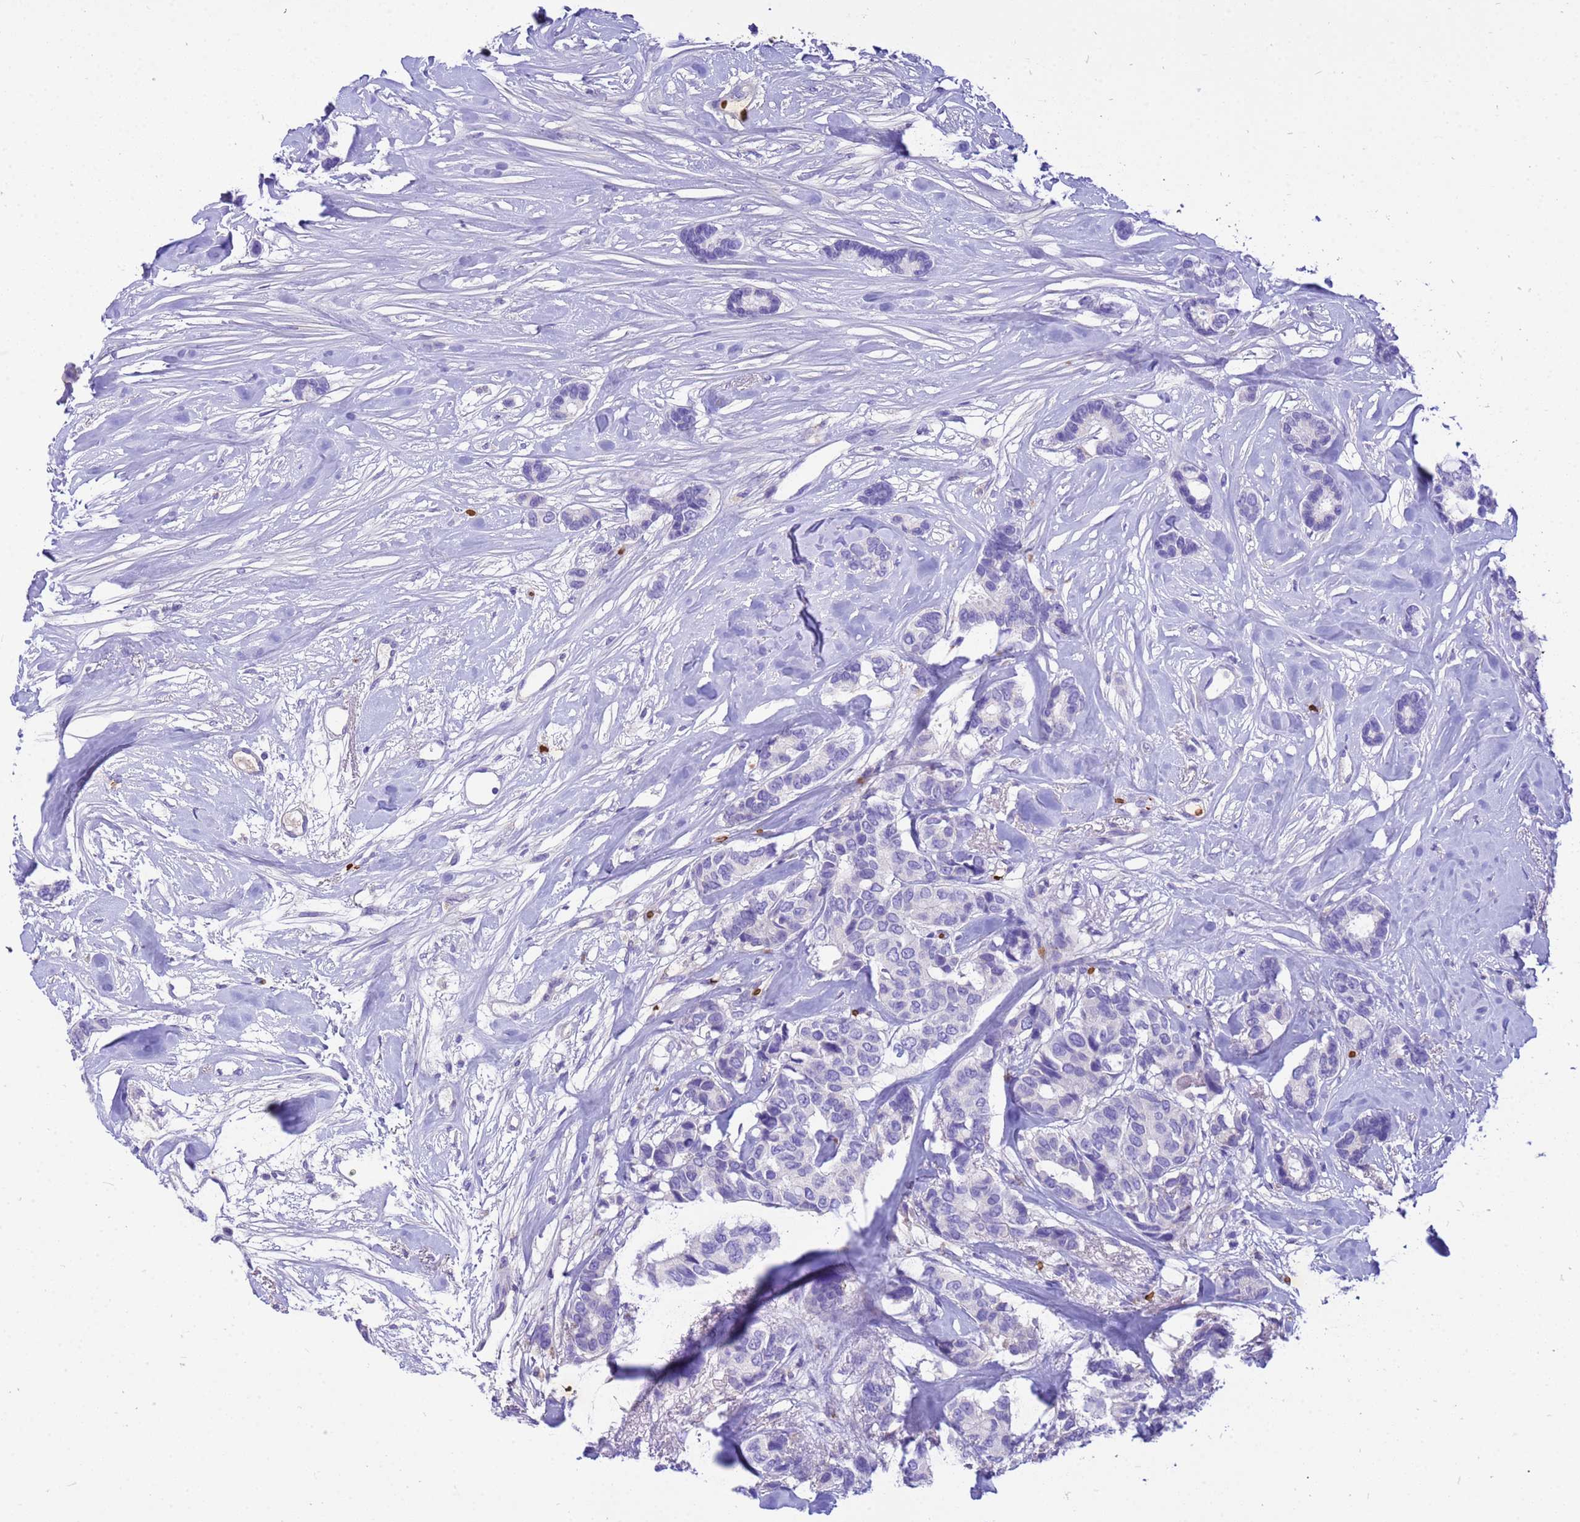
{"staining": {"intensity": "negative", "quantity": "none", "location": "none"}, "tissue": "breast cancer", "cell_type": "Tumor cells", "image_type": "cancer", "snomed": [{"axis": "morphology", "description": "Duct carcinoma"}, {"axis": "topography", "description": "Breast"}], "caption": "Immunohistochemical staining of human breast invasive ductal carcinoma reveals no significant positivity in tumor cells.", "gene": "HBA2", "patient": {"sex": "female", "age": 87}}